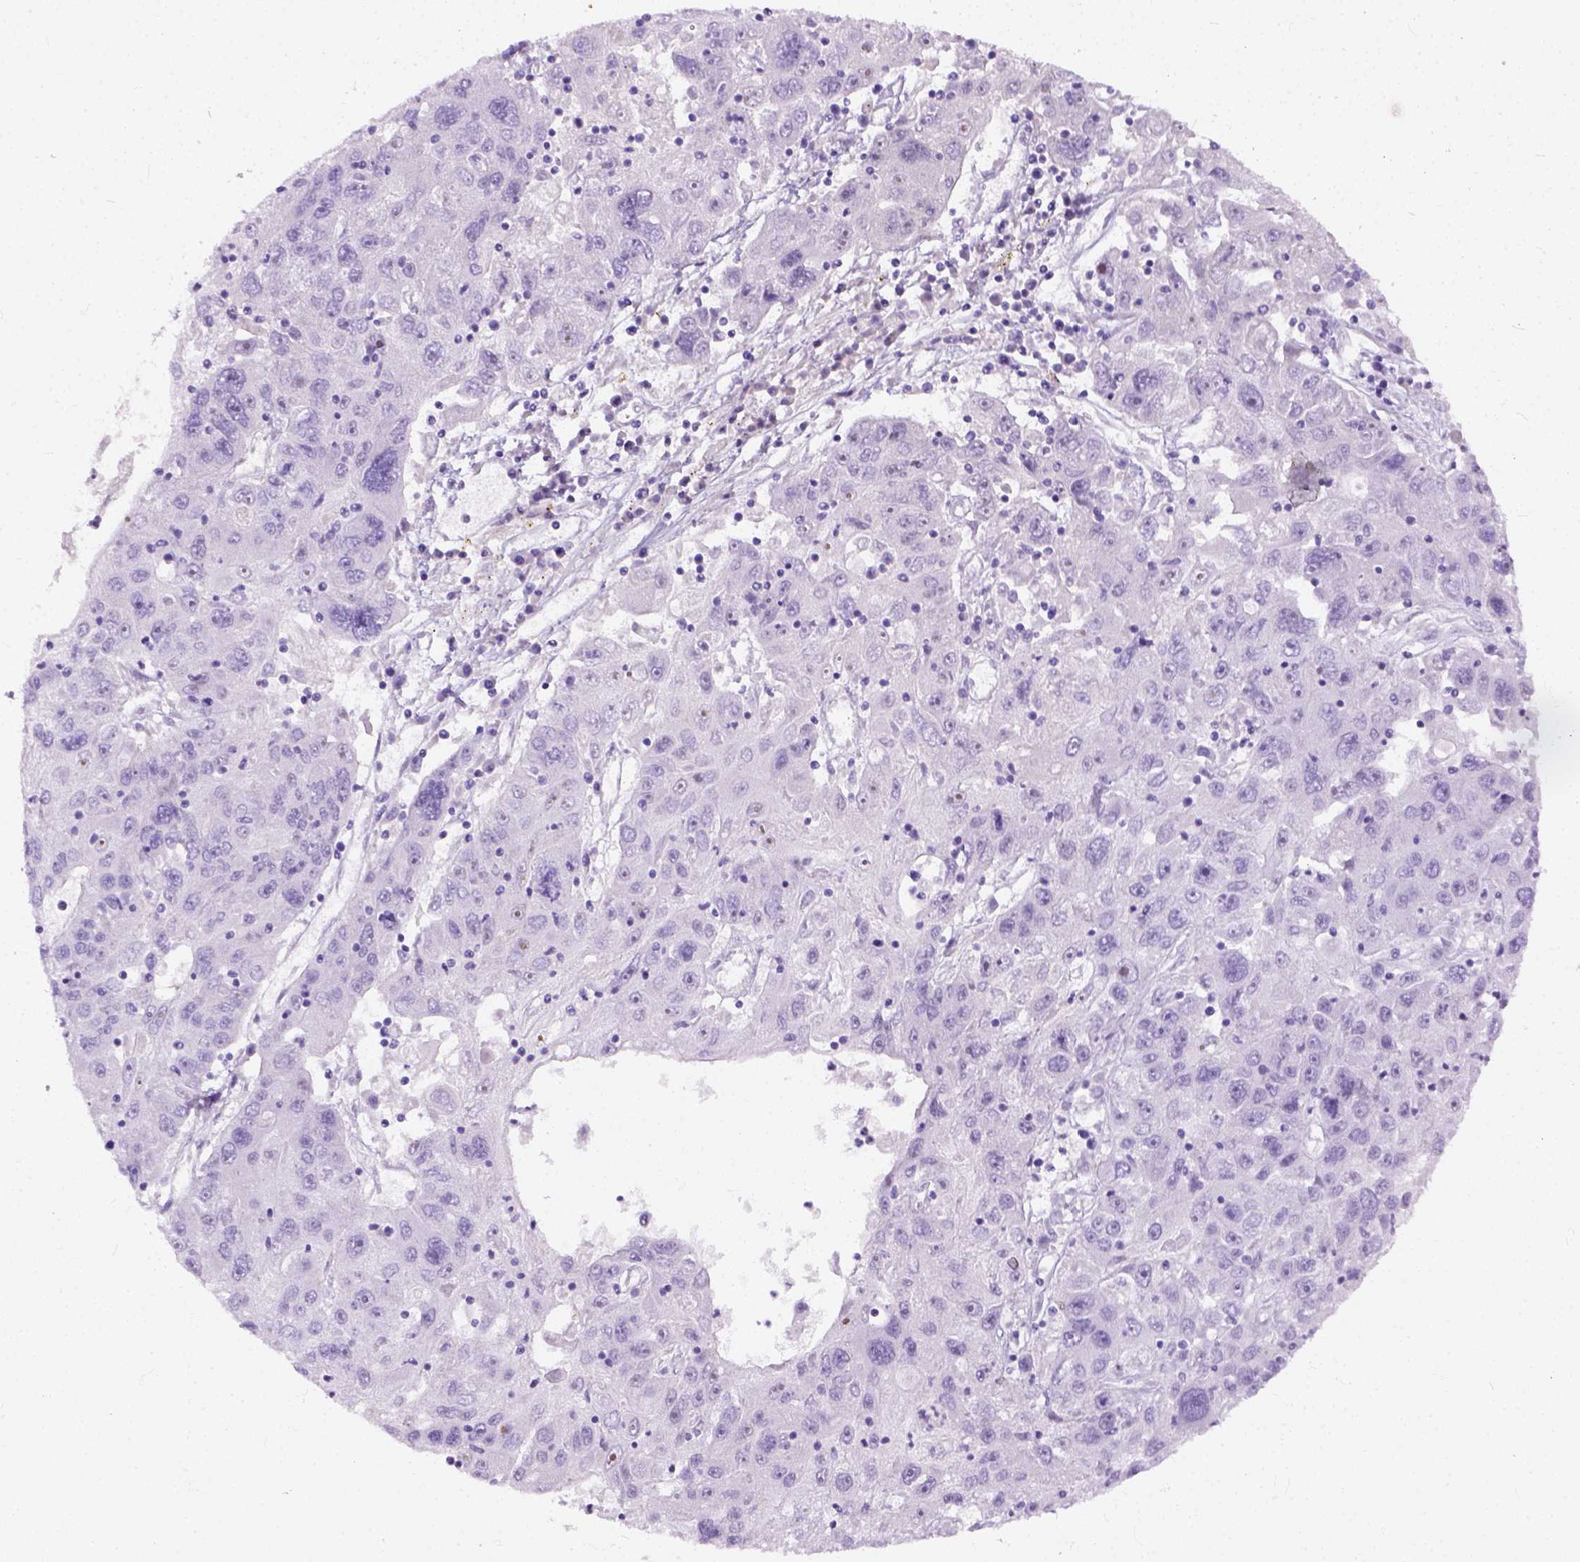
{"staining": {"intensity": "negative", "quantity": "none", "location": "none"}, "tissue": "stomach cancer", "cell_type": "Tumor cells", "image_type": "cancer", "snomed": [{"axis": "morphology", "description": "Adenocarcinoma, NOS"}, {"axis": "topography", "description": "Stomach"}], "caption": "This is a photomicrograph of immunohistochemistry (IHC) staining of stomach cancer, which shows no positivity in tumor cells.", "gene": "ADGRF1", "patient": {"sex": "male", "age": 56}}